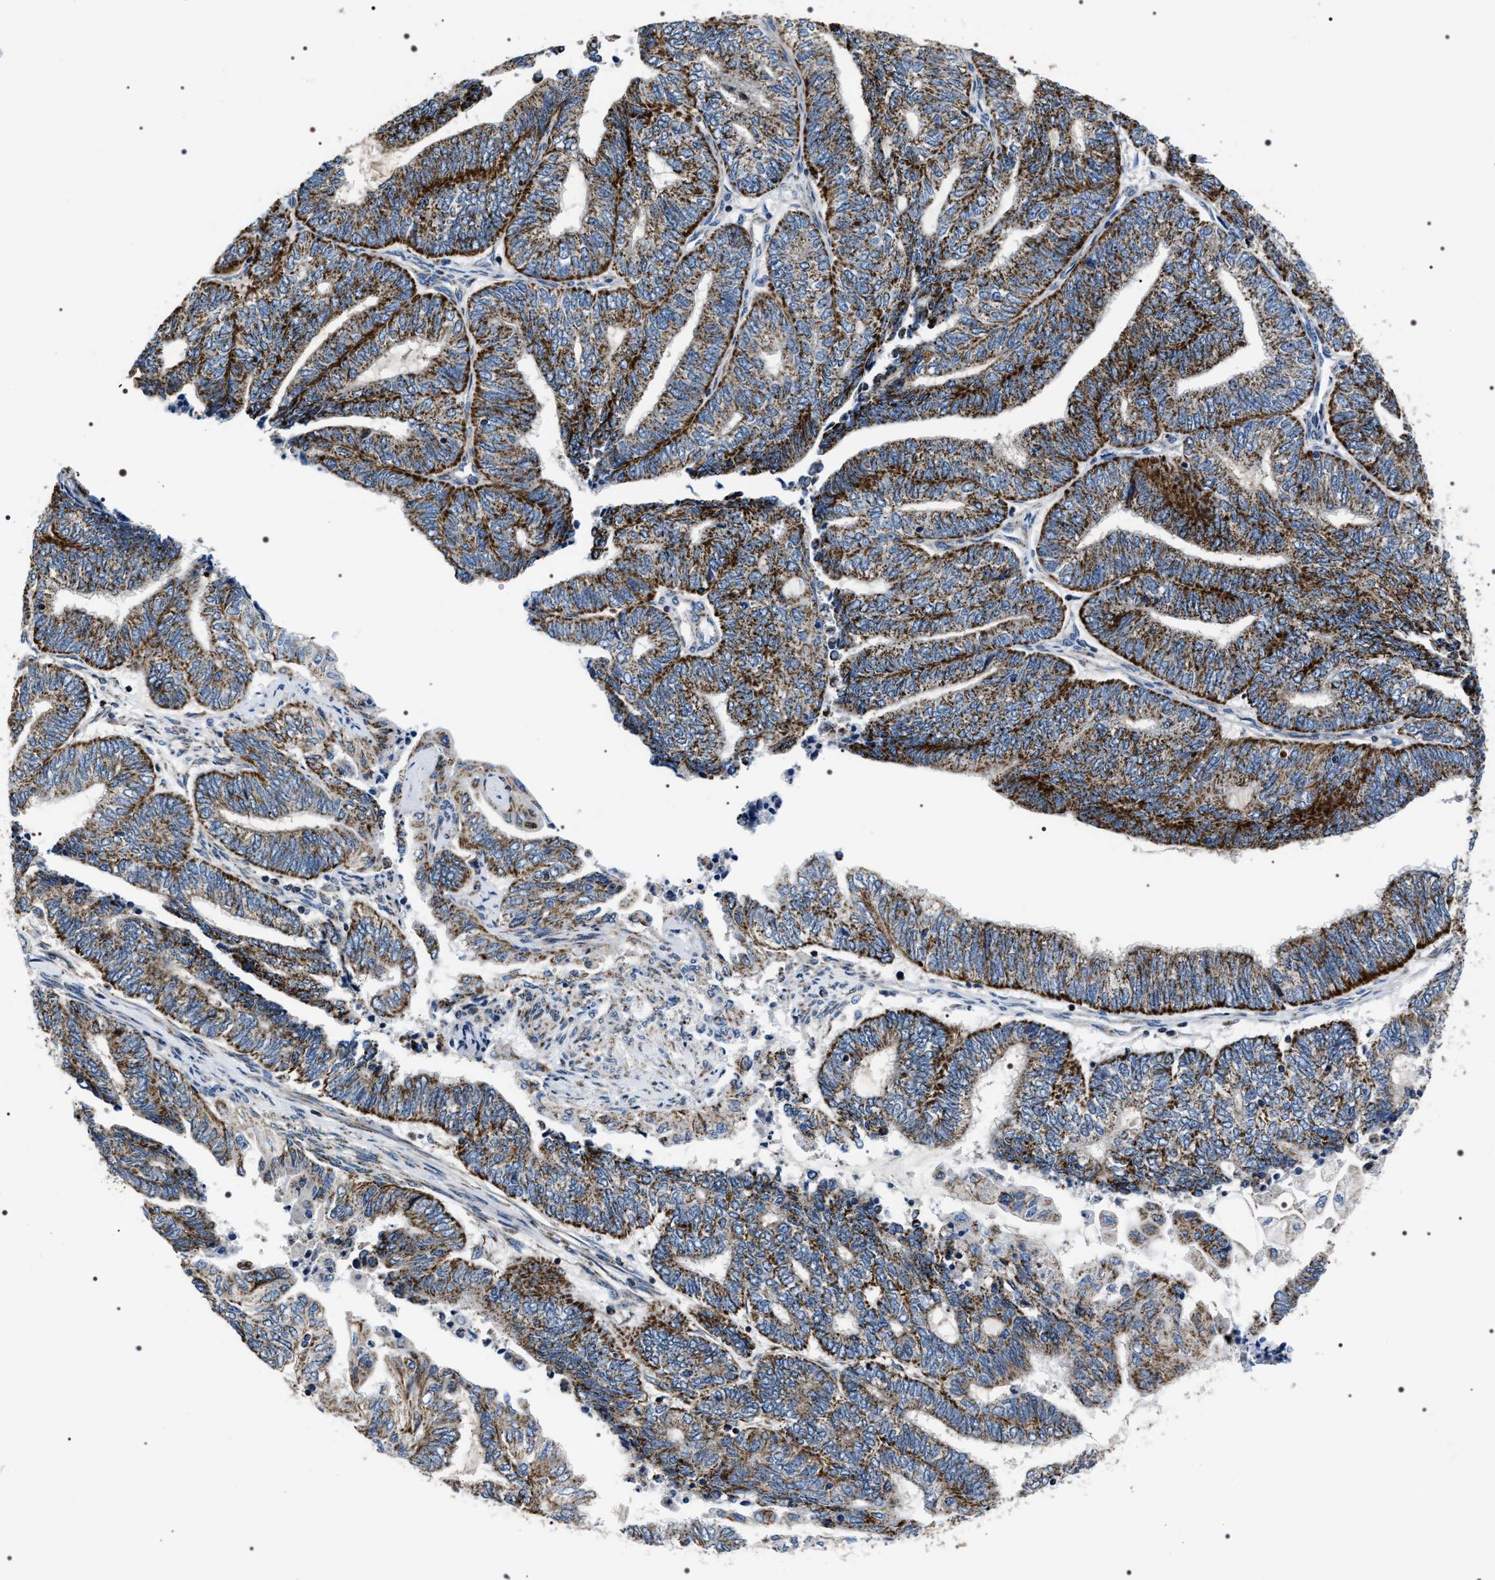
{"staining": {"intensity": "strong", "quantity": ">75%", "location": "cytoplasmic/membranous"}, "tissue": "endometrial cancer", "cell_type": "Tumor cells", "image_type": "cancer", "snomed": [{"axis": "morphology", "description": "Adenocarcinoma, NOS"}, {"axis": "topography", "description": "Uterus"}, {"axis": "topography", "description": "Endometrium"}], "caption": "Brown immunohistochemical staining in adenocarcinoma (endometrial) demonstrates strong cytoplasmic/membranous positivity in about >75% of tumor cells.", "gene": "NTMT1", "patient": {"sex": "female", "age": 70}}